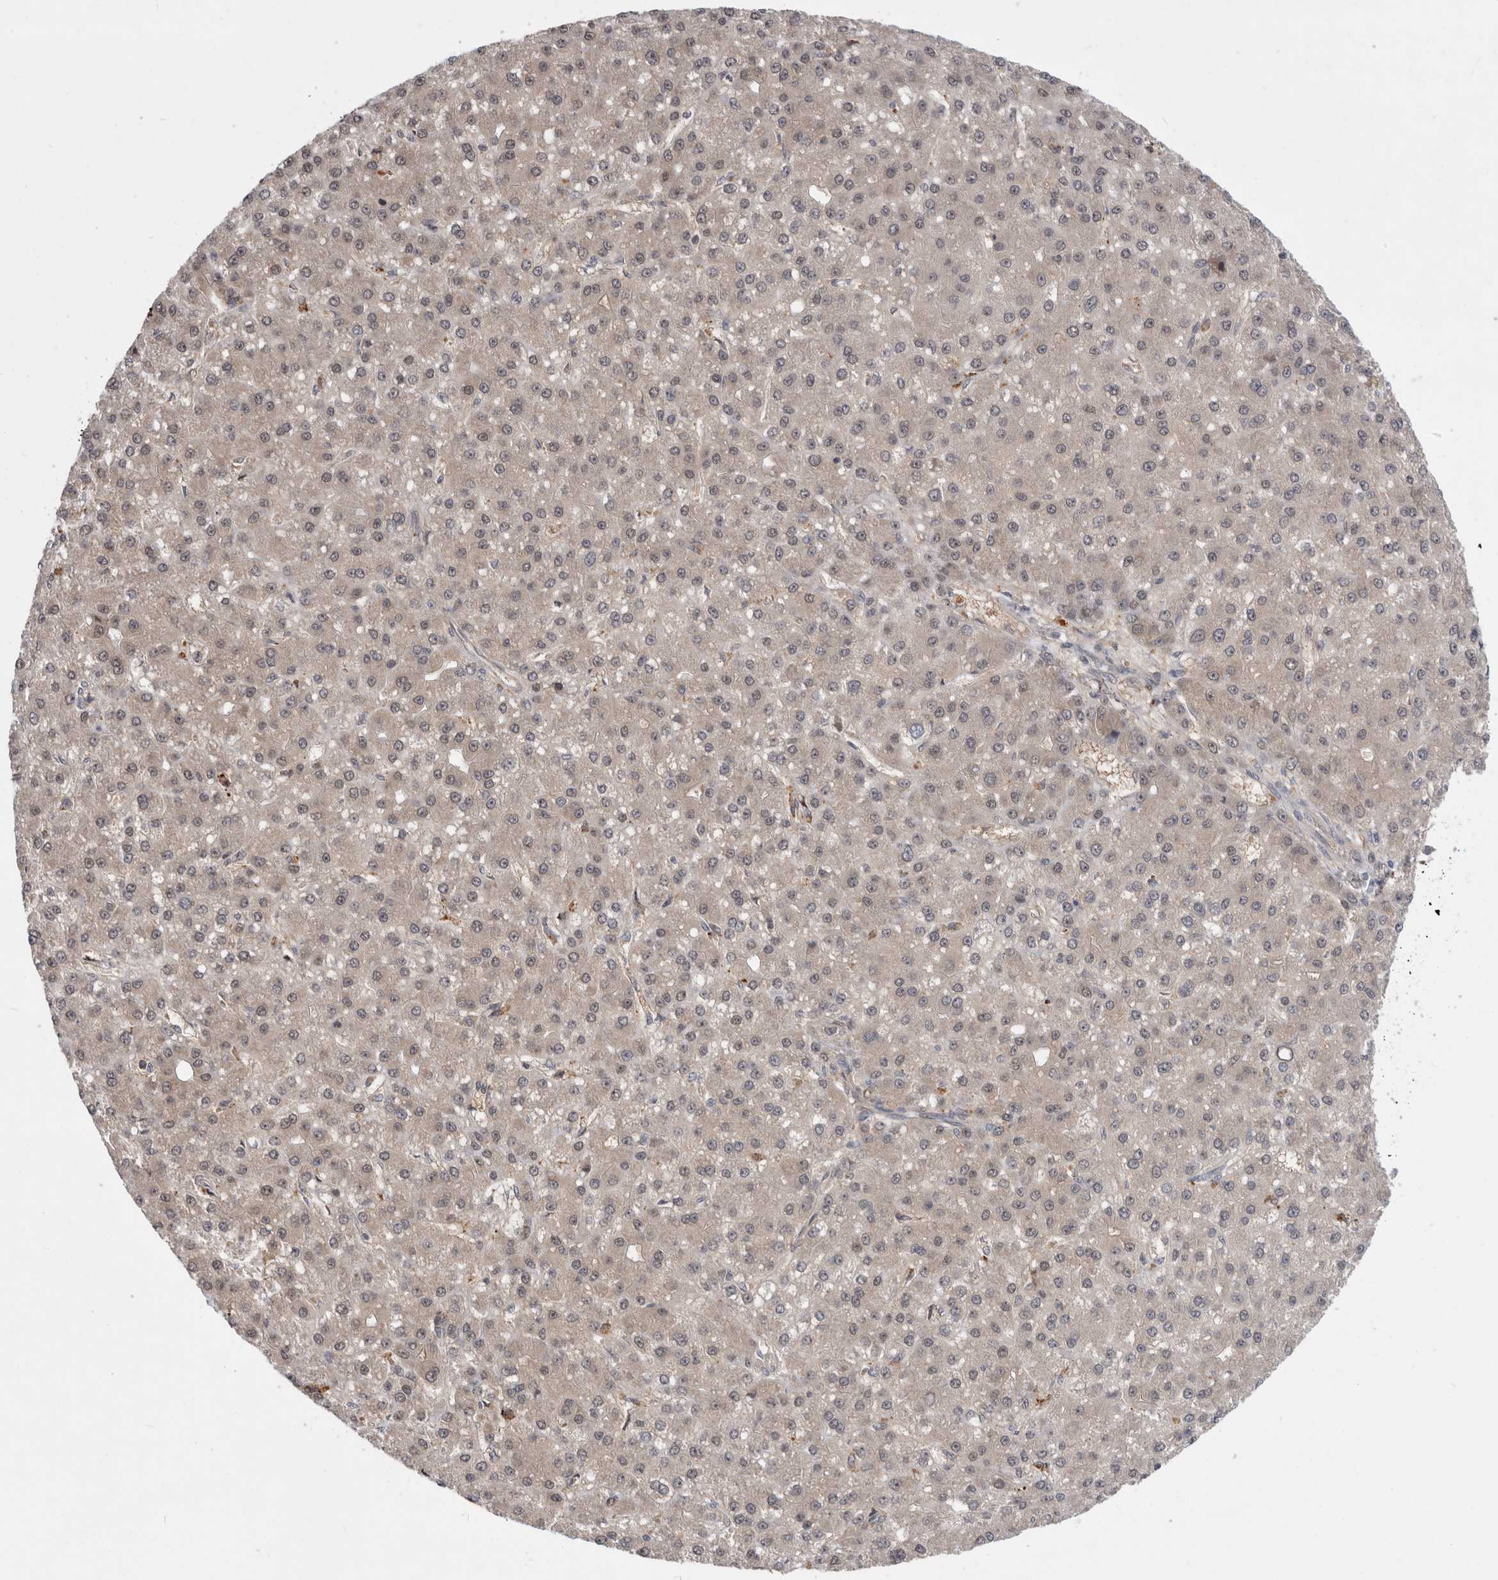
{"staining": {"intensity": "weak", "quantity": "25%-75%", "location": "cytoplasmic/membranous"}, "tissue": "liver cancer", "cell_type": "Tumor cells", "image_type": "cancer", "snomed": [{"axis": "morphology", "description": "Carcinoma, Hepatocellular, NOS"}, {"axis": "topography", "description": "Liver"}], "caption": "Liver hepatocellular carcinoma was stained to show a protein in brown. There is low levels of weak cytoplasmic/membranous expression in about 25%-75% of tumor cells. The staining was performed using DAB (3,3'-diaminobenzidine) to visualize the protein expression in brown, while the nuclei were stained in blue with hematoxylin (Magnification: 20x).", "gene": "MRPL37", "patient": {"sex": "male", "age": 67}}